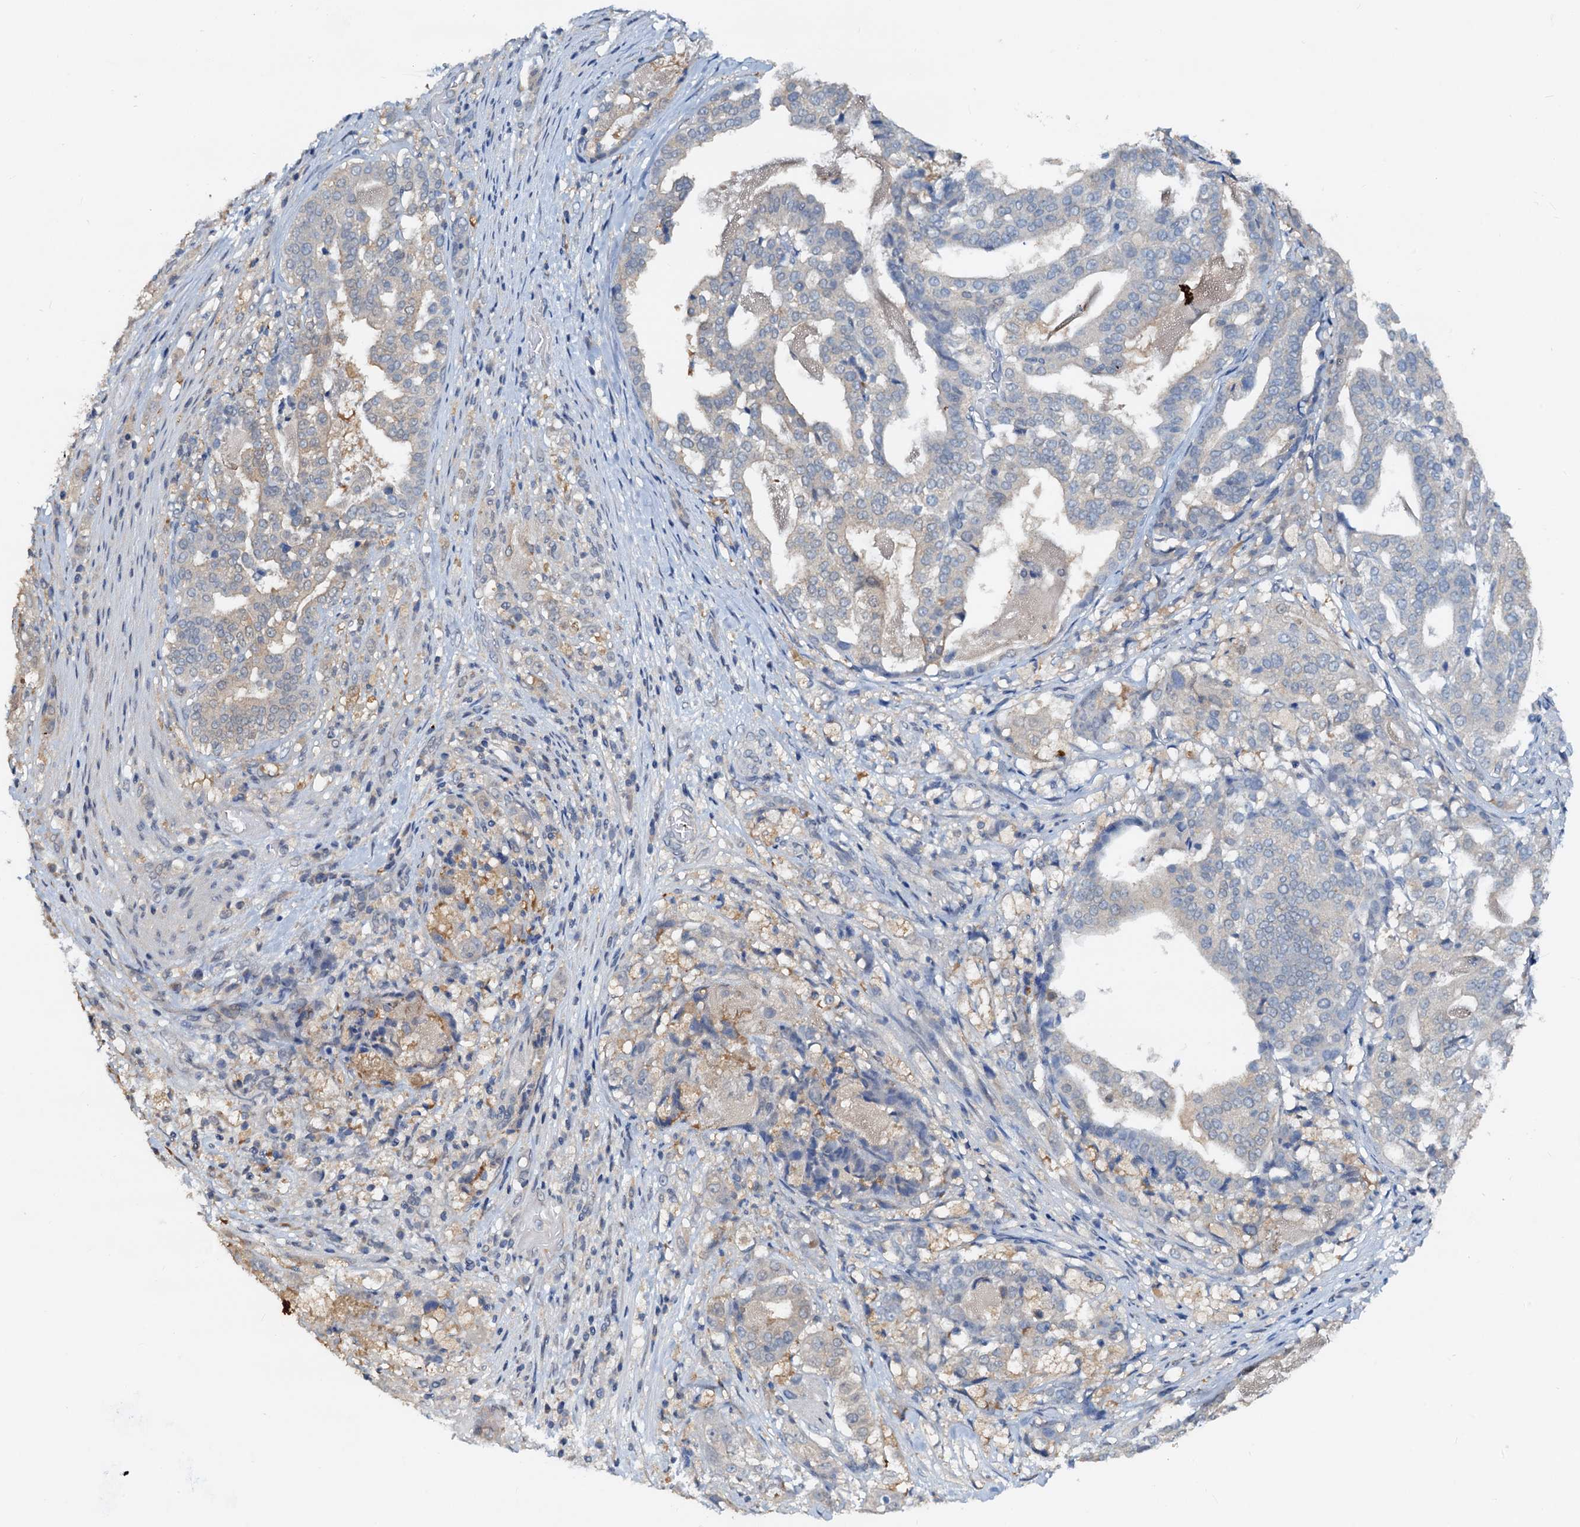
{"staining": {"intensity": "negative", "quantity": "none", "location": "none"}, "tissue": "stomach cancer", "cell_type": "Tumor cells", "image_type": "cancer", "snomed": [{"axis": "morphology", "description": "Adenocarcinoma, NOS"}, {"axis": "topography", "description": "Stomach"}], "caption": "Tumor cells are negative for brown protein staining in stomach adenocarcinoma.", "gene": "PTGES3", "patient": {"sex": "male", "age": 48}}